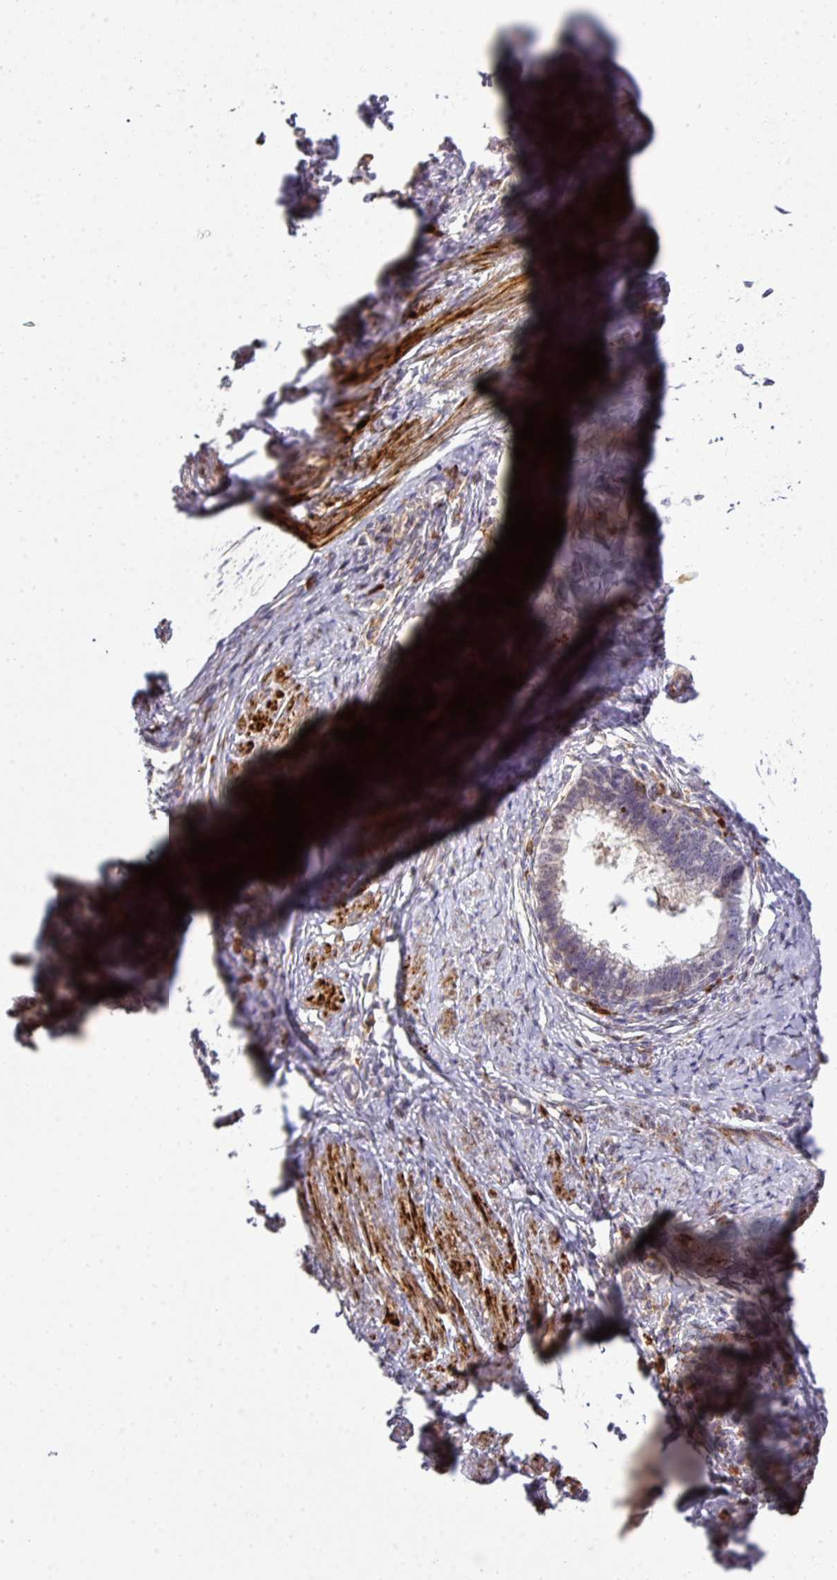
{"staining": {"intensity": "weak", "quantity": "<25%", "location": "nuclear"}, "tissue": "cervical cancer", "cell_type": "Tumor cells", "image_type": "cancer", "snomed": [{"axis": "morphology", "description": "Adenocarcinoma, NOS"}, {"axis": "topography", "description": "Cervix"}], "caption": "Immunohistochemistry micrograph of human adenocarcinoma (cervical) stained for a protein (brown), which demonstrates no positivity in tumor cells. Nuclei are stained in blue.", "gene": "TPRA1", "patient": {"sex": "female", "age": 36}}